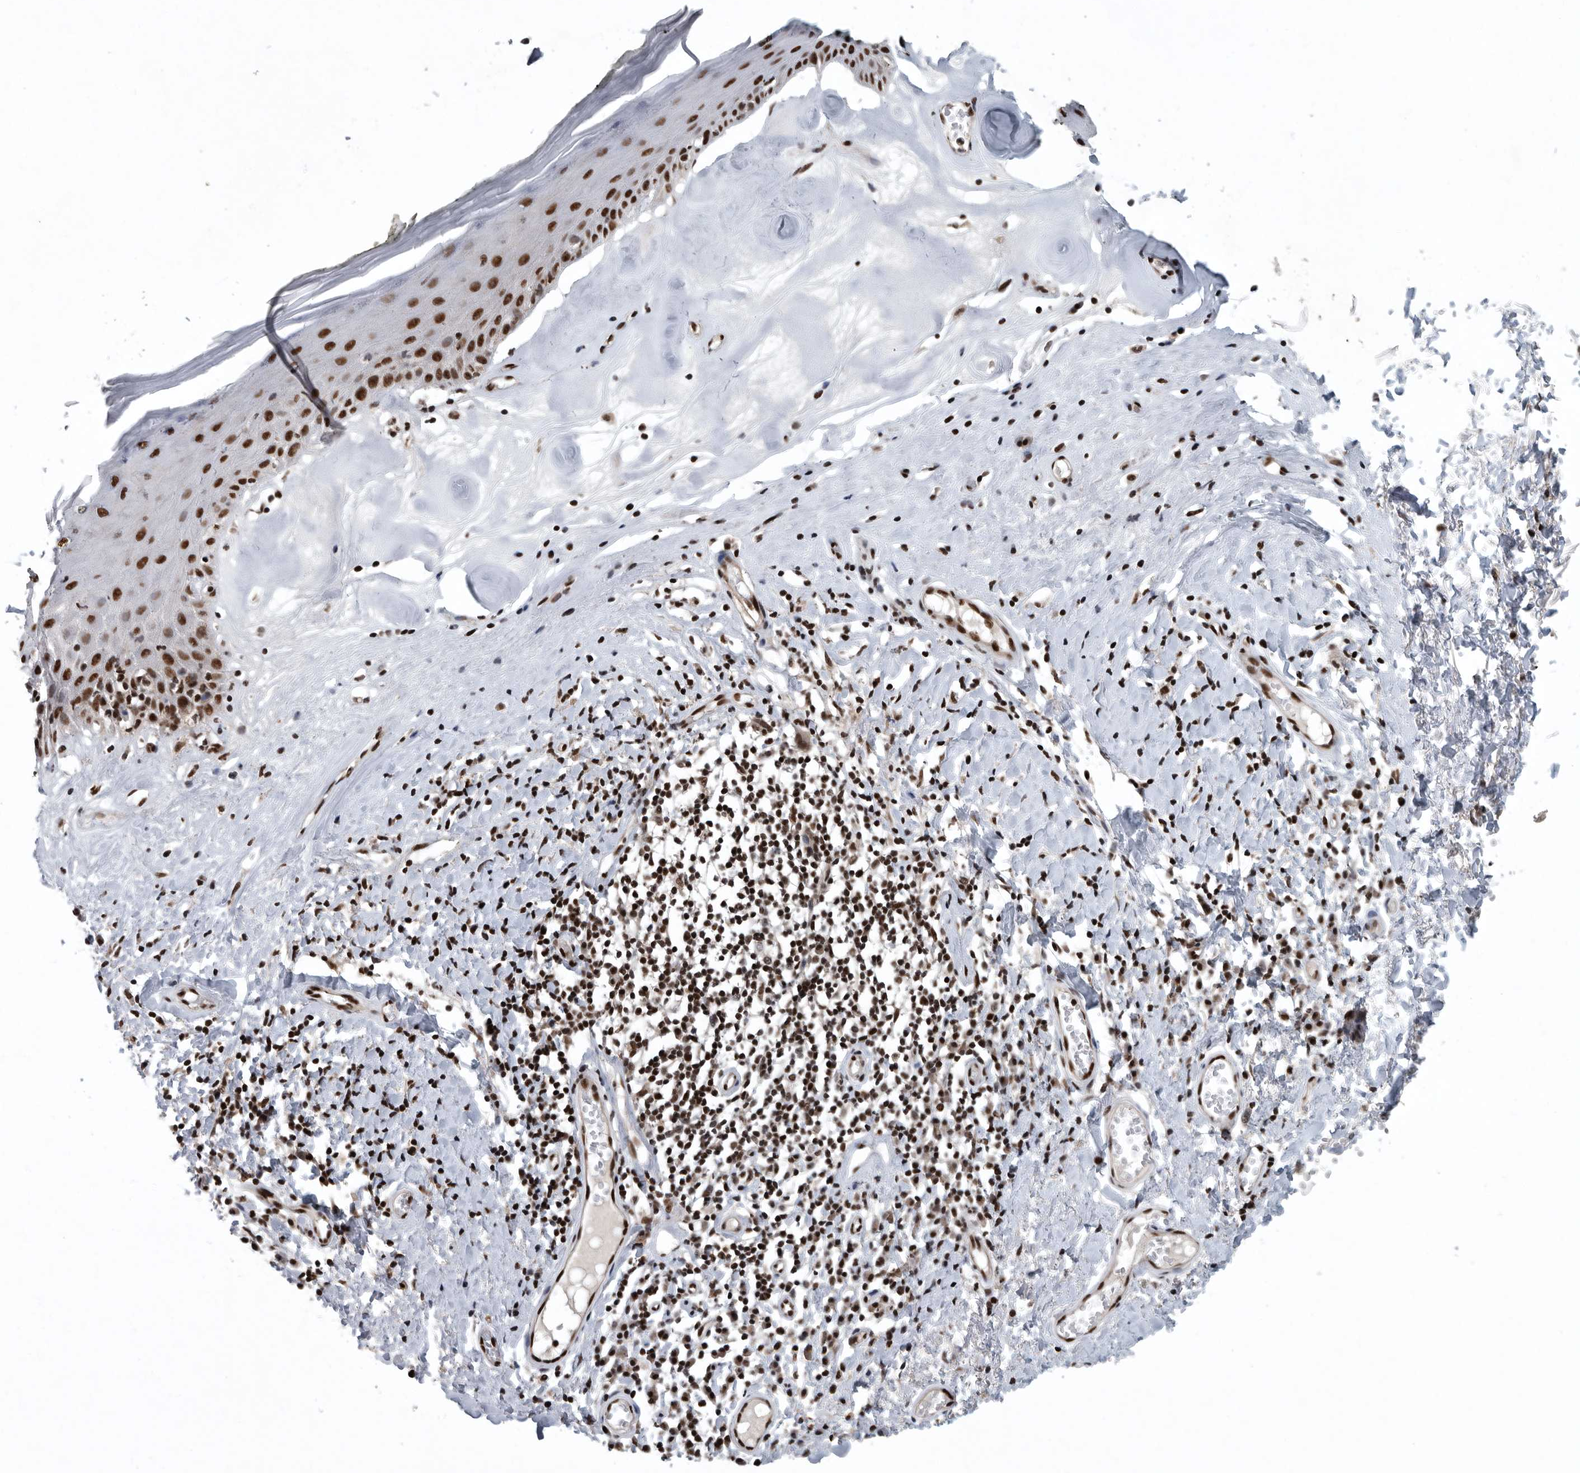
{"staining": {"intensity": "strong", "quantity": ">75%", "location": "nuclear"}, "tissue": "skin", "cell_type": "Epidermal cells", "image_type": "normal", "snomed": [{"axis": "morphology", "description": "Normal tissue, NOS"}, {"axis": "morphology", "description": "Inflammation, NOS"}, {"axis": "topography", "description": "Vulva"}], "caption": "Protein staining by immunohistochemistry reveals strong nuclear positivity in approximately >75% of epidermal cells in unremarkable skin. The protein of interest is stained brown, and the nuclei are stained in blue (DAB IHC with brightfield microscopy, high magnification).", "gene": "SENP7", "patient": {"sex": "female", "age": 84}}